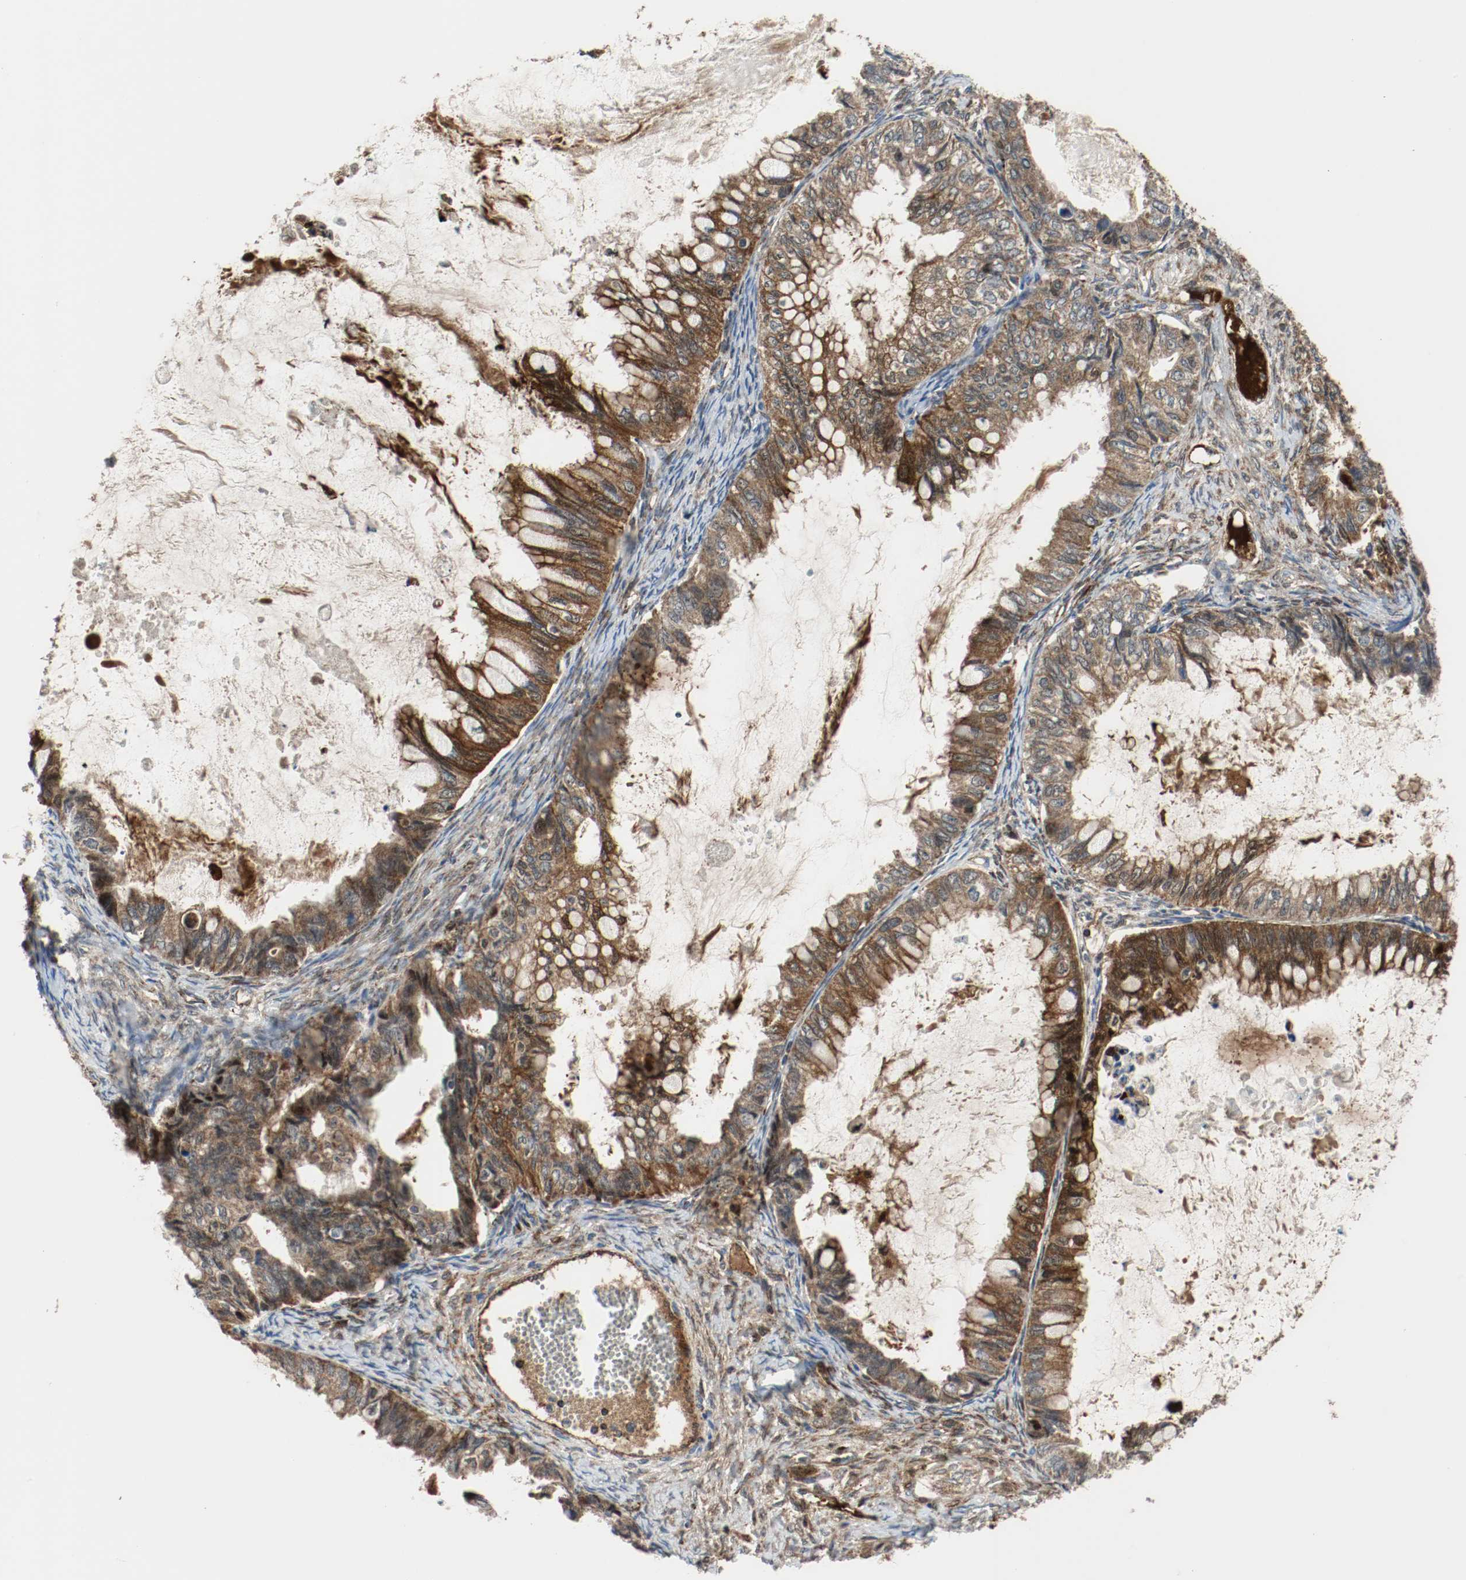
{"staining": {"intensity": "strong", "quantity": ">75%", "location": "cytoplasmic/membranous"}, "tissue": "ovarian cancer", "cell_type": "Tumor cells", "image_type": "cancer", "snomed": [{"axis": "morphology", "description": "Cystadenocarcinoma, mucinous, NOS"}, {"axis": "topography", "description": "Ovary"}], "caption": "Mucinous cystadenocarcinoma (ovarian) was stained to show a protein in brown. There is high levels of strong cytoplasmic/membranous positivity in approximately >75% of tumor cells. Nuclei are stained in blue.", "gene": "TXNRD1", "patient": {"sex": "female", "age": 80}}